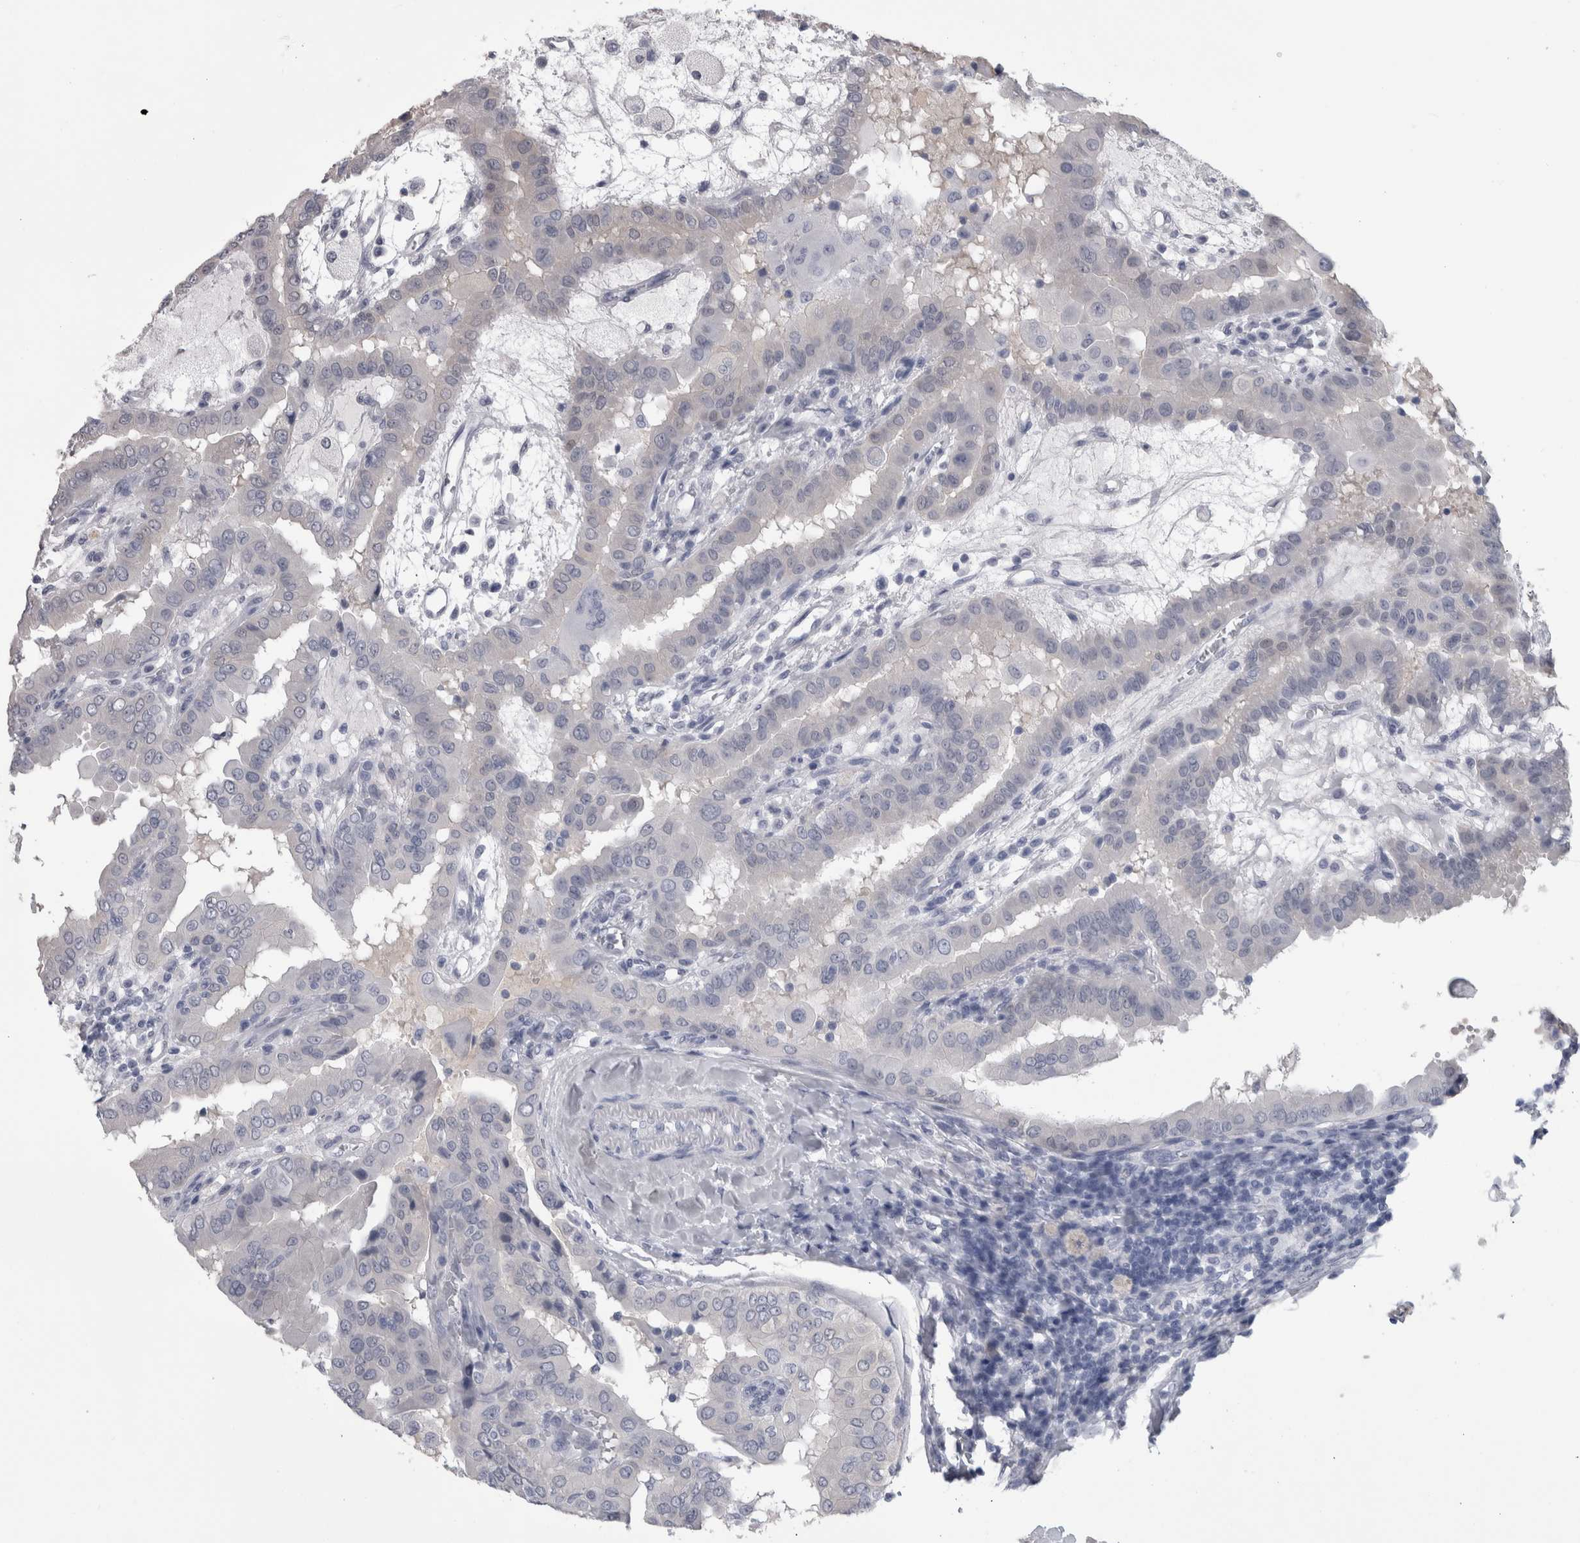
{"staining": {"intensity": "negative", "quantity": "none", "location": "none"}, "tissue": "thyroid cancer", "cell_type": "Tumor cells", "image_type": "cancer", "snomed": [{"axis": "morphology", "description": "Papillary adenocarcinoma, NOS"}, {"axis": "topography", "description": "Thyroid gland"}], "caption": "Human thyroid cancer stained for a protein using IHC shows no staining in tumor cells.", "gene": "AFMID", "patient": {"sex": "male", "age": 33}}